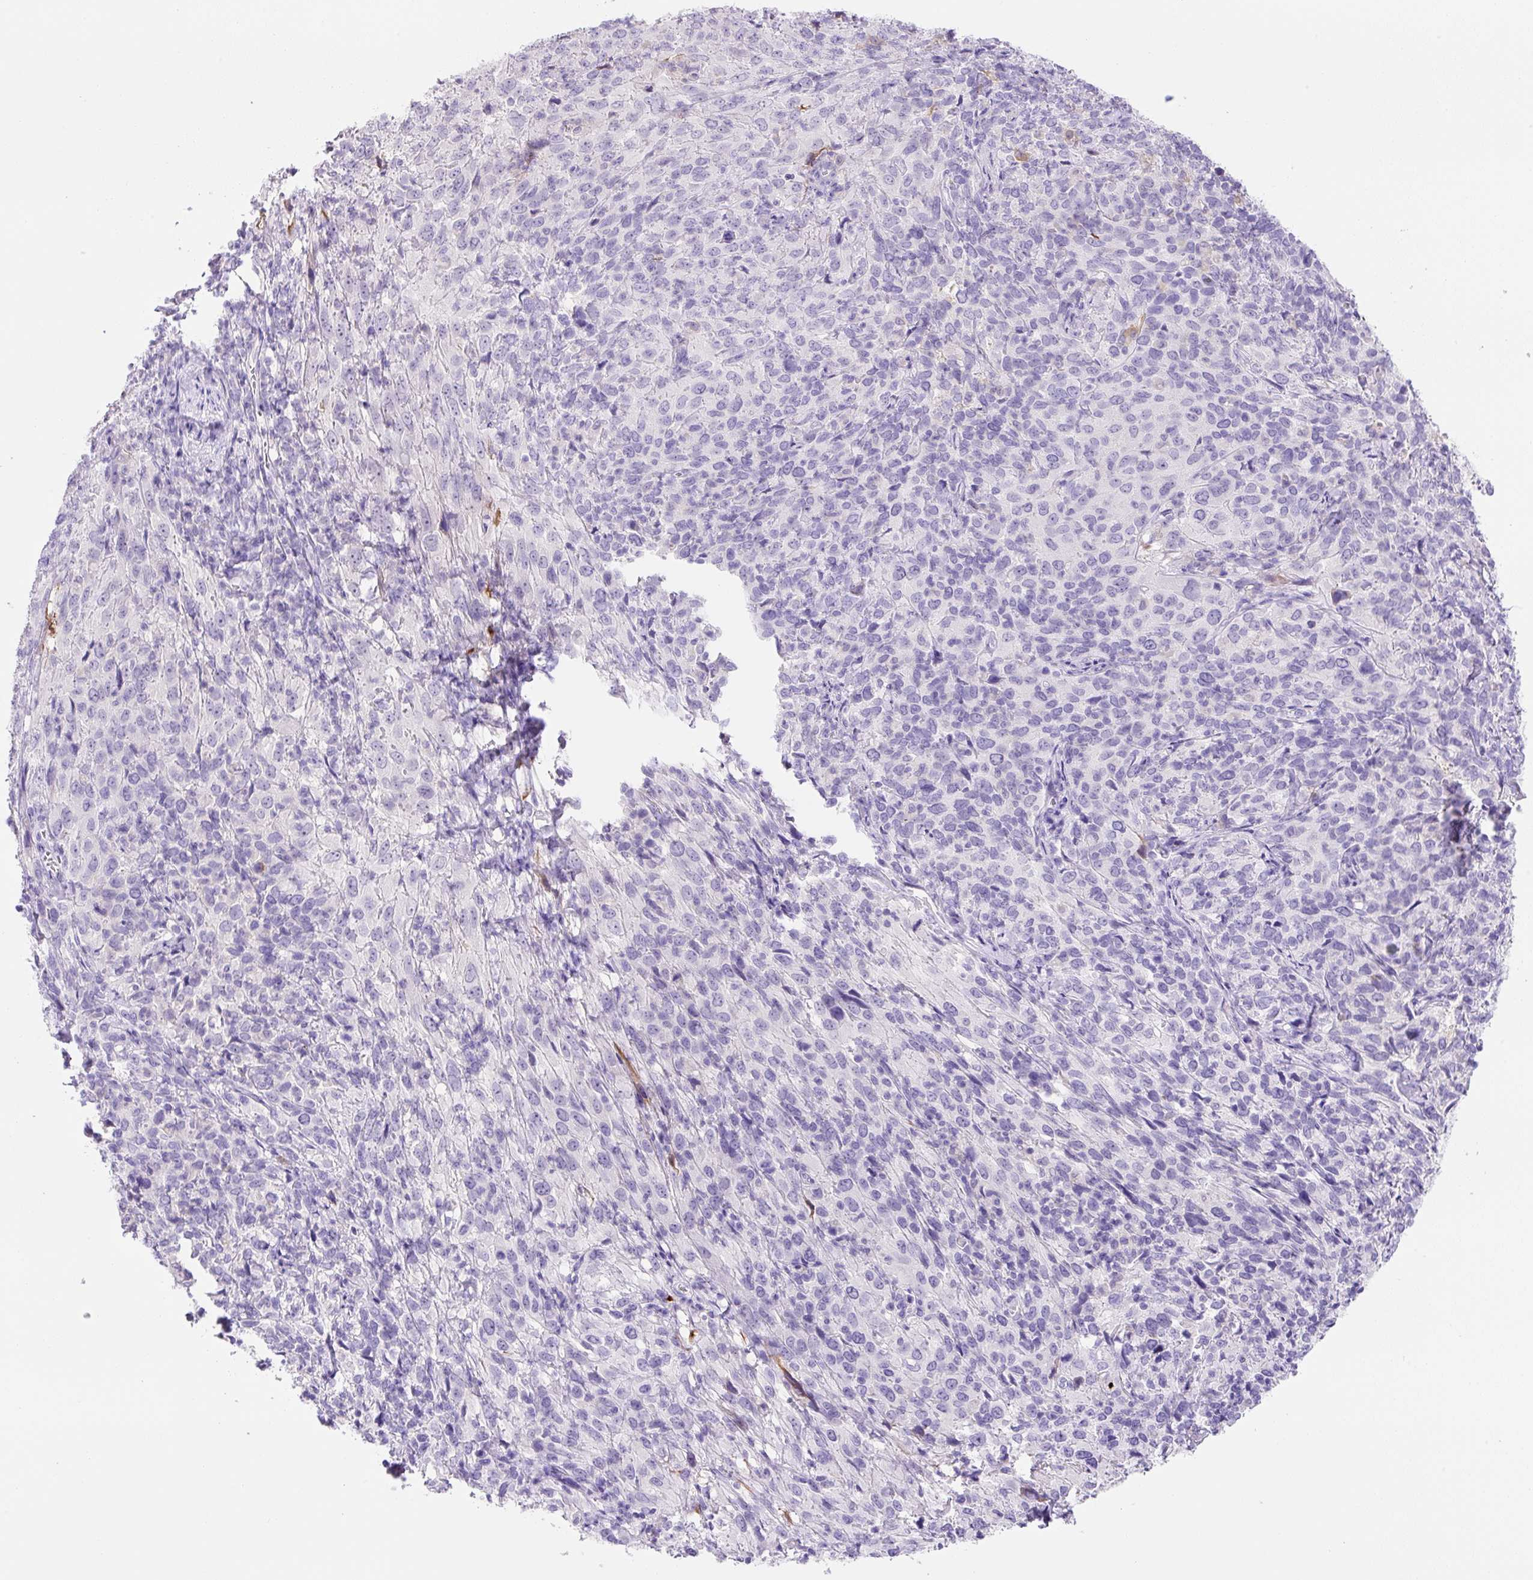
{"staining": {"intensity": "negative", "quantity": "none", "location": "none"}, "tissue": "cervical cancer", "cell_type": "Tumor cells", "image_type": "cancer", "snomed": [{"axis": "morphology", "description": "Squamous cell carcinoma, NOS"}, {"axis": "topography", "description": "Cervix"}], "caption": "Cervical squamous cell carcinoma was stained to show a protein in brown. There is no significant positivity in tumor cells. (Stains: DAB (3,3'-diaminobenzidine) IHC with hematoxylin counter stain, Microscopy: brightfield microscopy at high magnification).", "gene": "NDST3", "patient": {"sex": "female", "age": 51}}